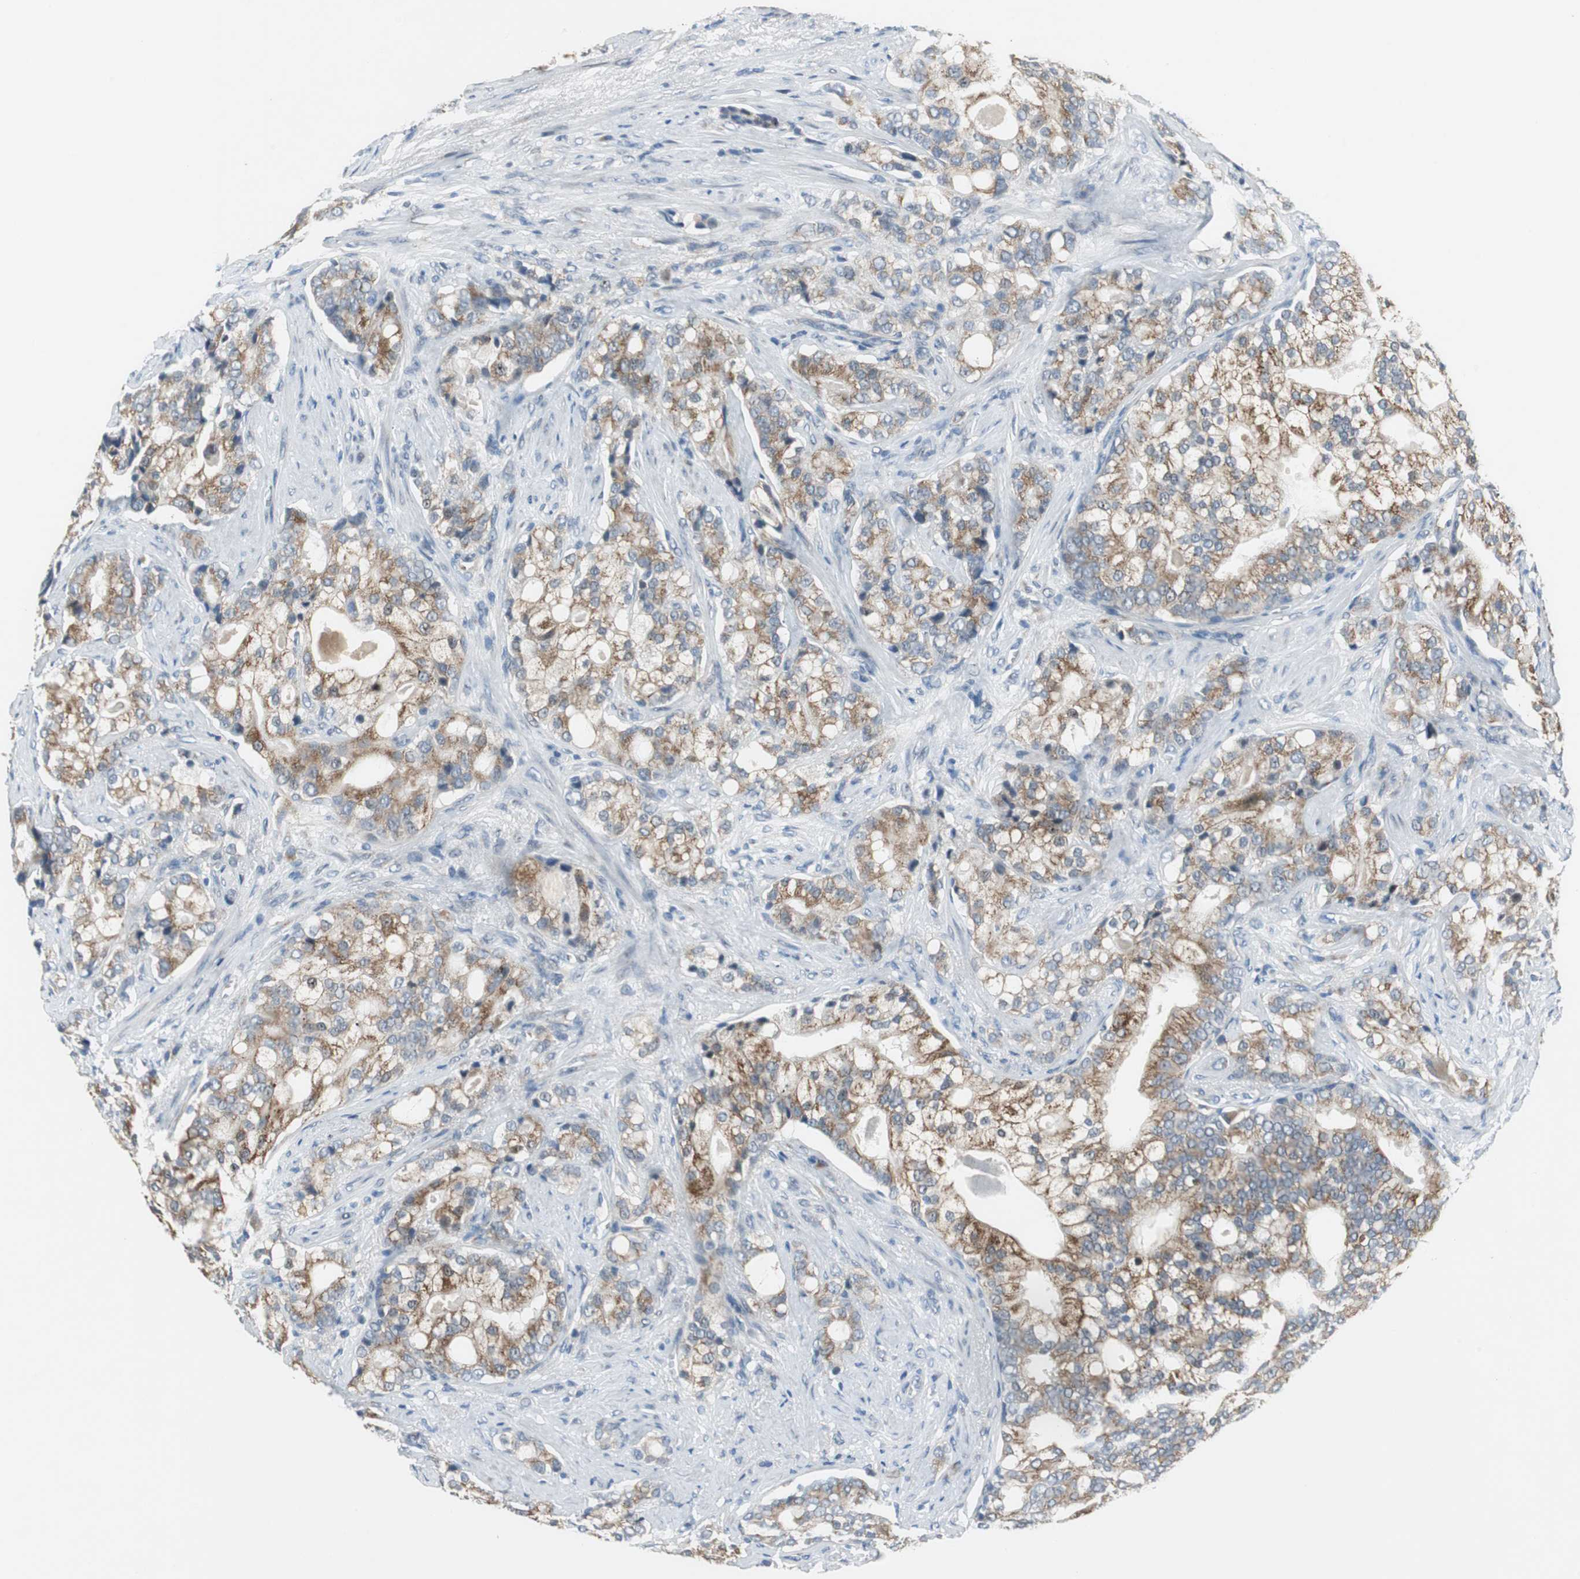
{"staining": {"intensity": "moderate", "quantity": ">75%", "location": "cytoplasmic/membranous"}, "tissue": "prostate cancer", "cell_type": "Tumor cells", "image_type": "cancer", "snomed": [{"axis": "morphology", "description": "Adenocarcinoma, Low grade"}, {"axis": "topography", "description": "Prostate"}], "caption": "This histopathology image demonstrates IHC staining of prostate cancer, with medium moderate cytoplasmic/membranous staining in about >75% of tumor cells.", "gene": "PLAA", "patient": {"sex": "male", "age": 58}}